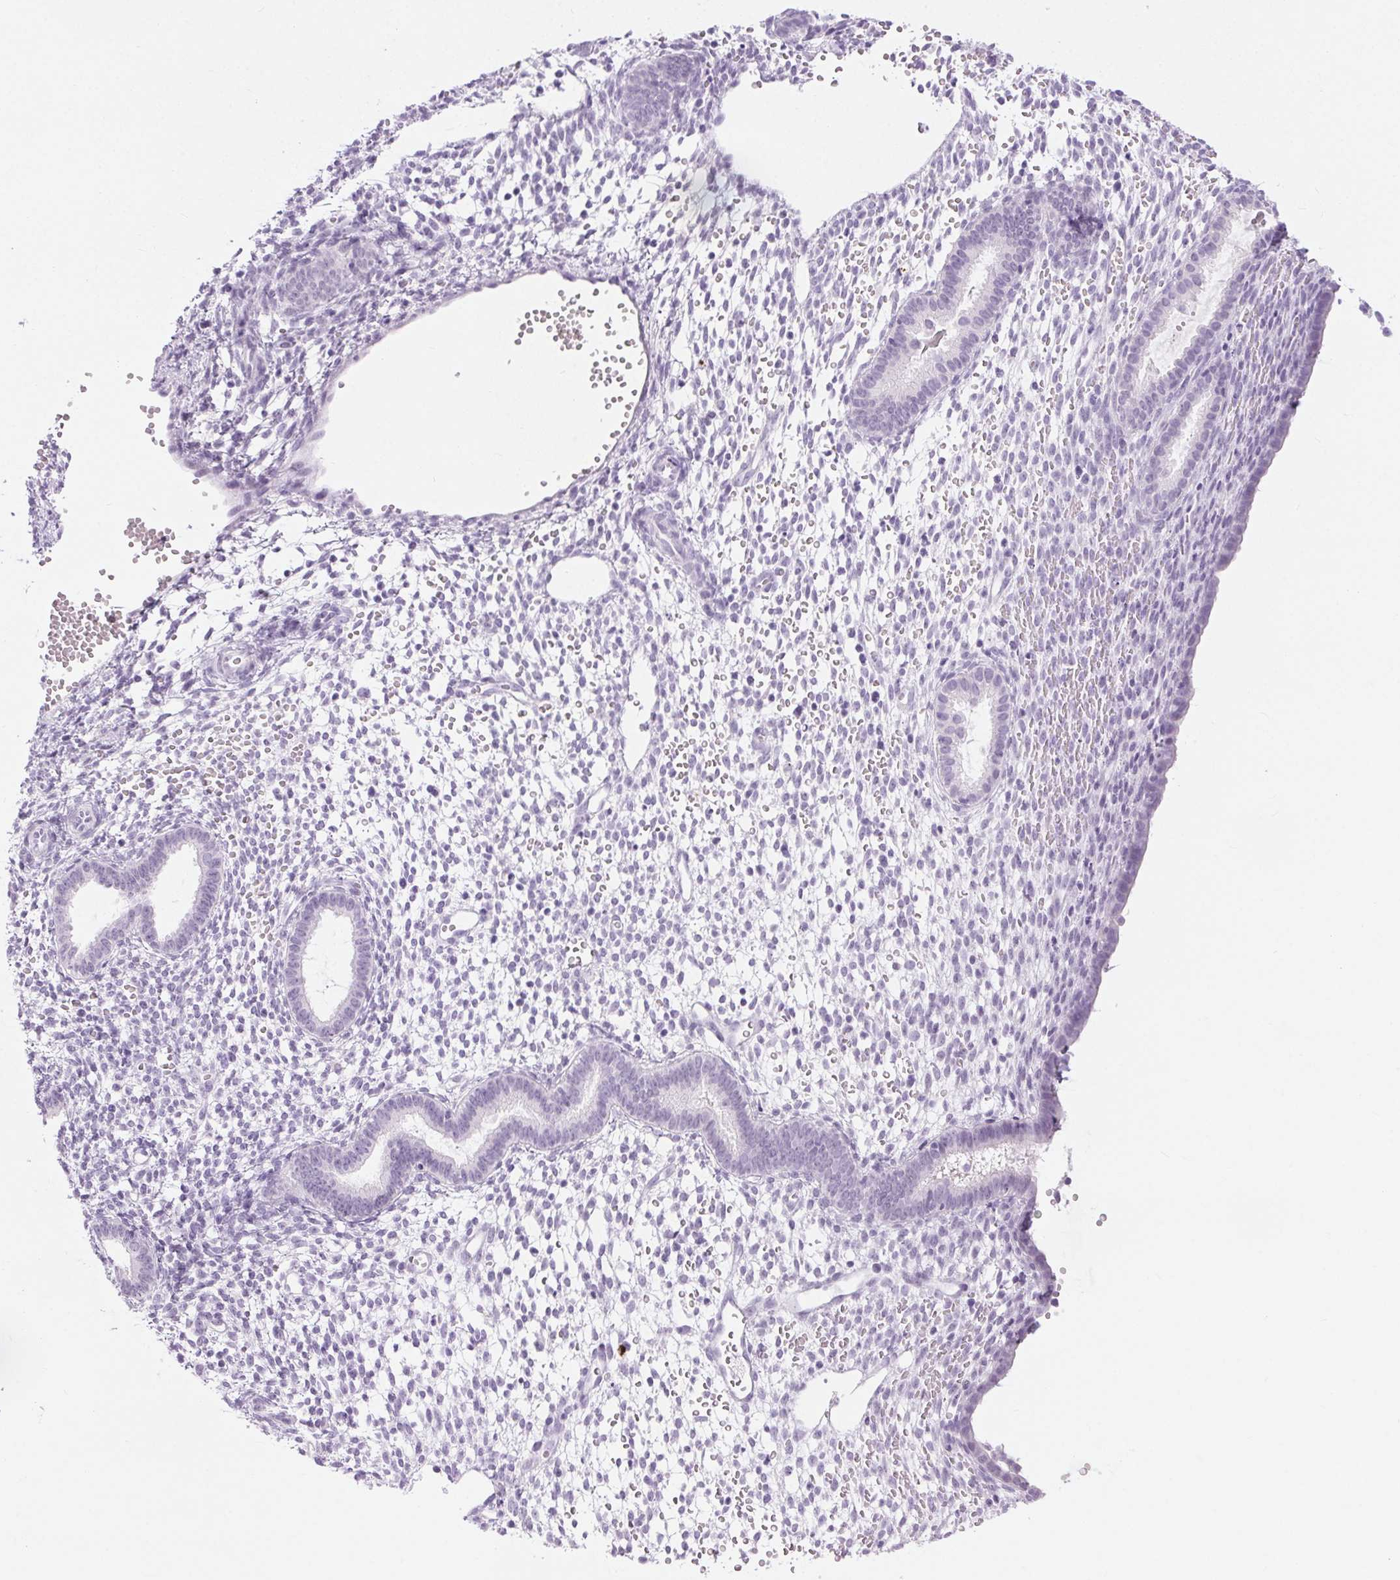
{"staining": {"intensity": "negative", "quantity": "none", "location": "none"}, "tissue": "endometrium", "cell_type": "Cells in endometrial stroma", "image_type": "normal", "snomed": [{"axis": "morphology", "description": "Normal tissue, NOS"}, {"axis": "topography", "description": "Endometrium"}], "caption": "Cells in endometrial stroma are negative for brown protein staining in benign endometrium. Brightfield microscopy of immunohistochemistry (IHC) stained with DAB (brown) and hematoxylin (blue), captured at high magnification.", "gene": "BEND2", "patient": {"sex": "female", "age": 36}}